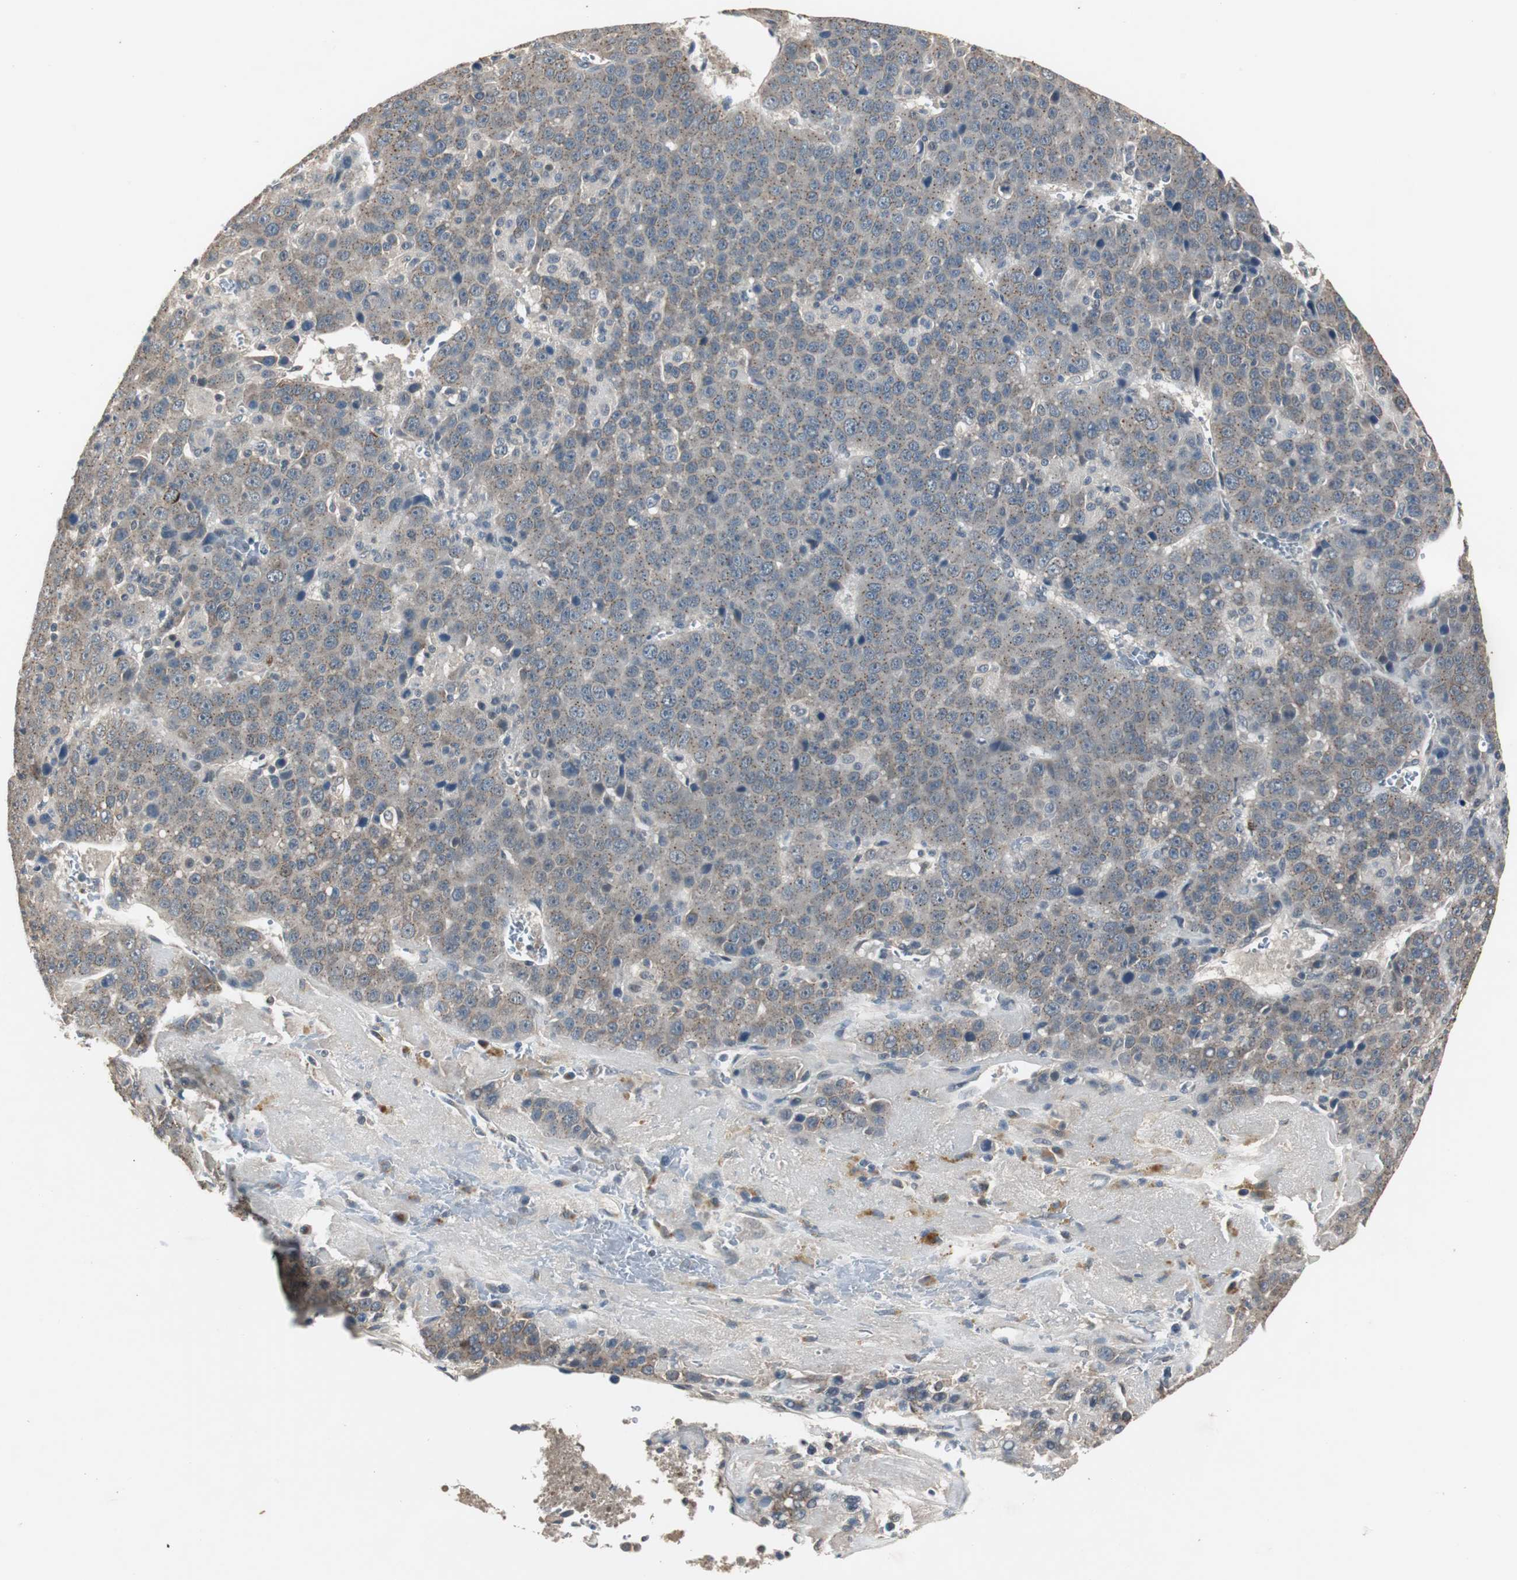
{"staining": {"intensity": "weak", "quantity": "25%-75%", "location": "cytoplasmic/membranous"}, "tissue": "liver cancer", "cell_type": "Tumor cells", "image_type": "cancer", "snomed": [{"axis": "morphology", "description": "Carcinoma, Hepatocellular, NOS"}, {"axis": "topography", "description": "Liver"}], "caption": "This photomicrograph shows liver hepatocellular carcinoma stained with immunohistochemistry to label a protein in brown. The cytoplasmic/membranous of tumor cells show weak positivity for the protein. Nuclei are counter-stained blue.", "gene": "PTPRN2", "patient": {"sex": "female", "age": 53}}